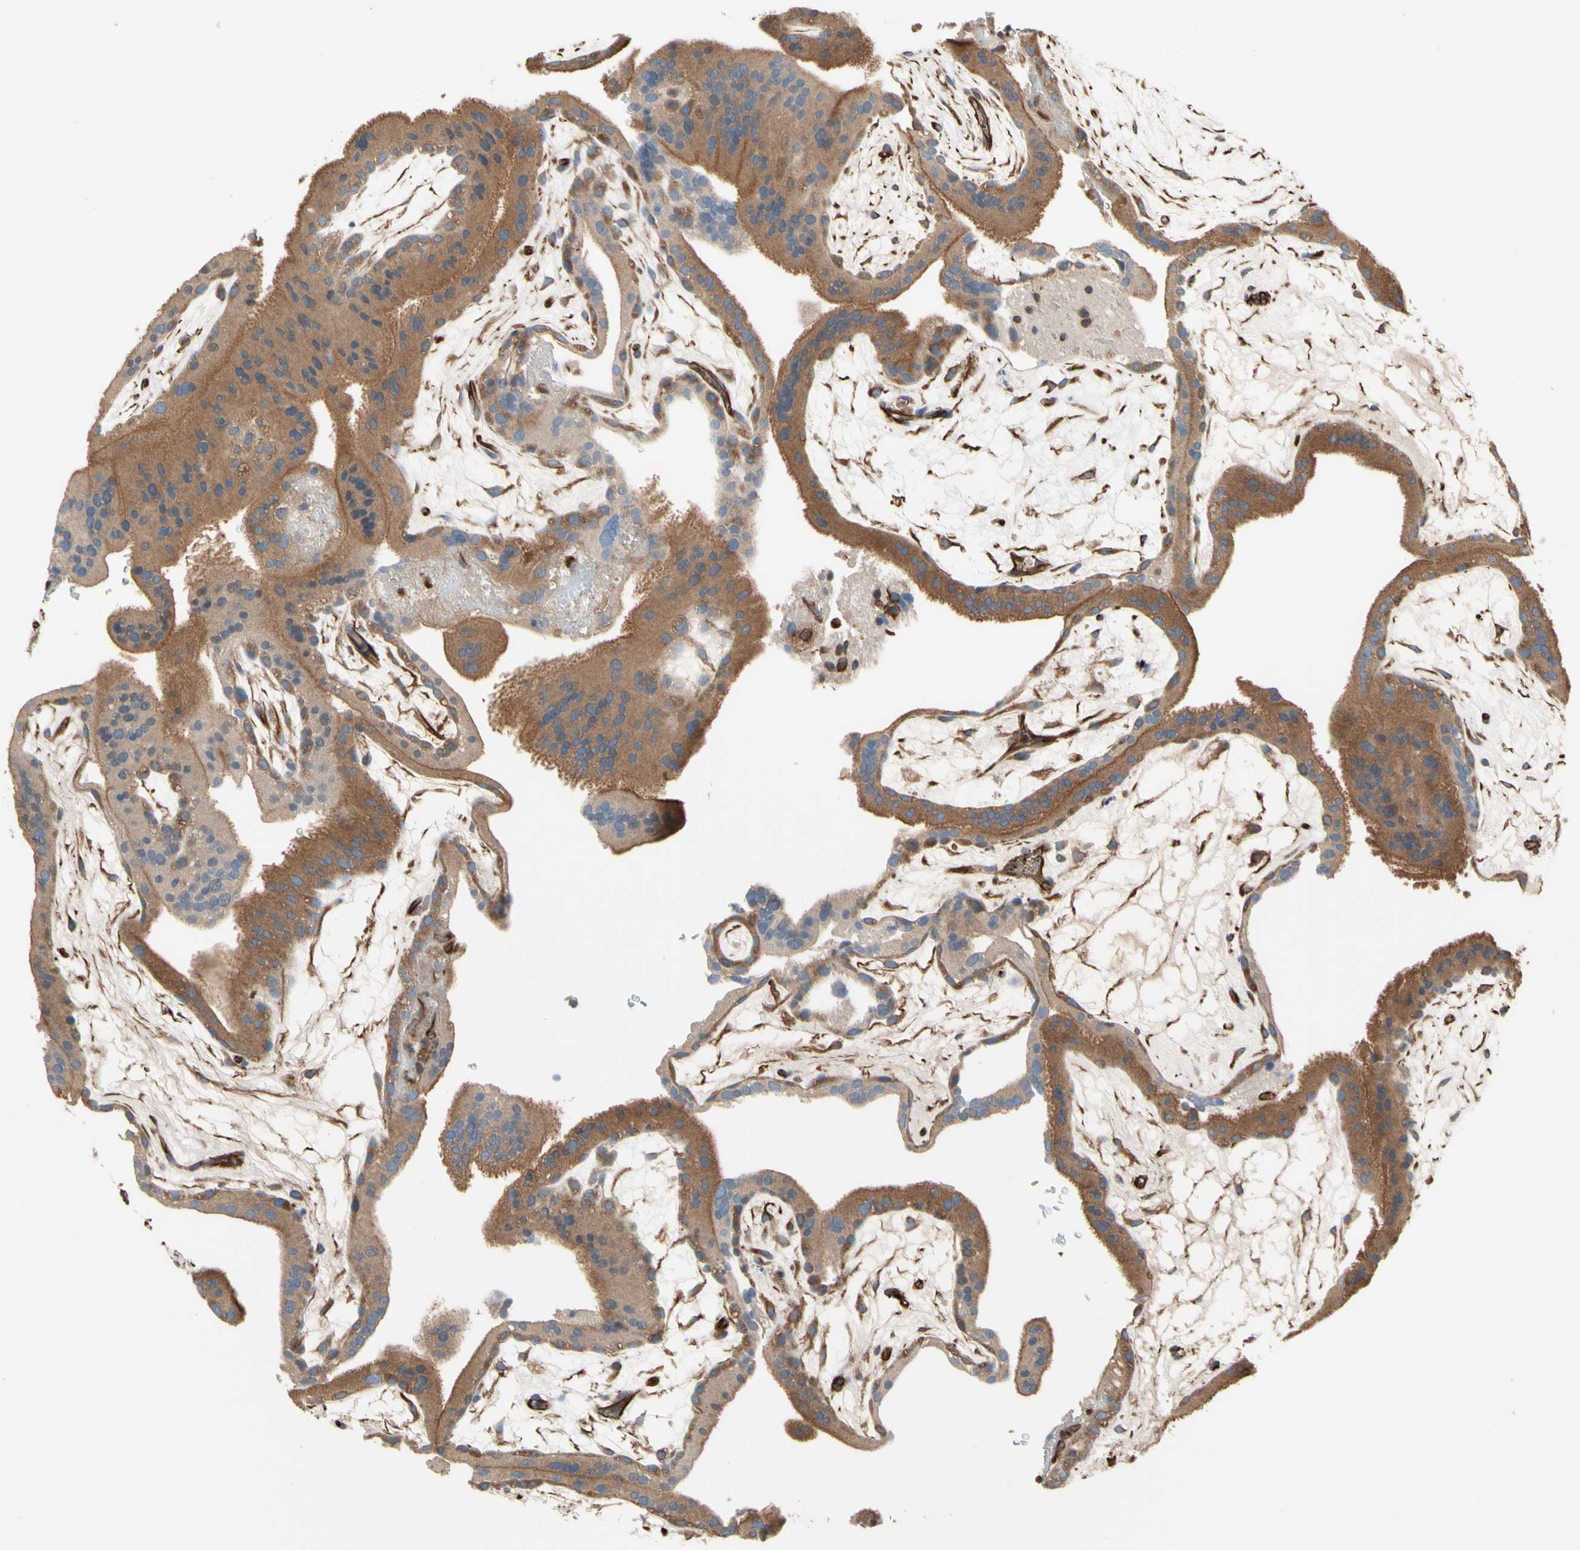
{"staining": {"intensity": "weak", "quantity": ">75%", "location": "cytoplasmic/membranous"}, "tissue": "placenta", "cell_type": "Decidual cells", "image_type": "normal", "snomed": [{"axis": "morphology", "description": "Normal tissue, NOS"}, {"axis": "topography", "description": "Placenta"}], "caption": "Immunohistochemical staining of normal human placenta exhibits weak cytoplasmic/membranous protein expression in approximately >75% of decidual cells. The protein of interest is shown in brown color, while the nuclei are stained blue.", "gene": "TRAF2", "patient": {"sex": "female", "age": 19}}